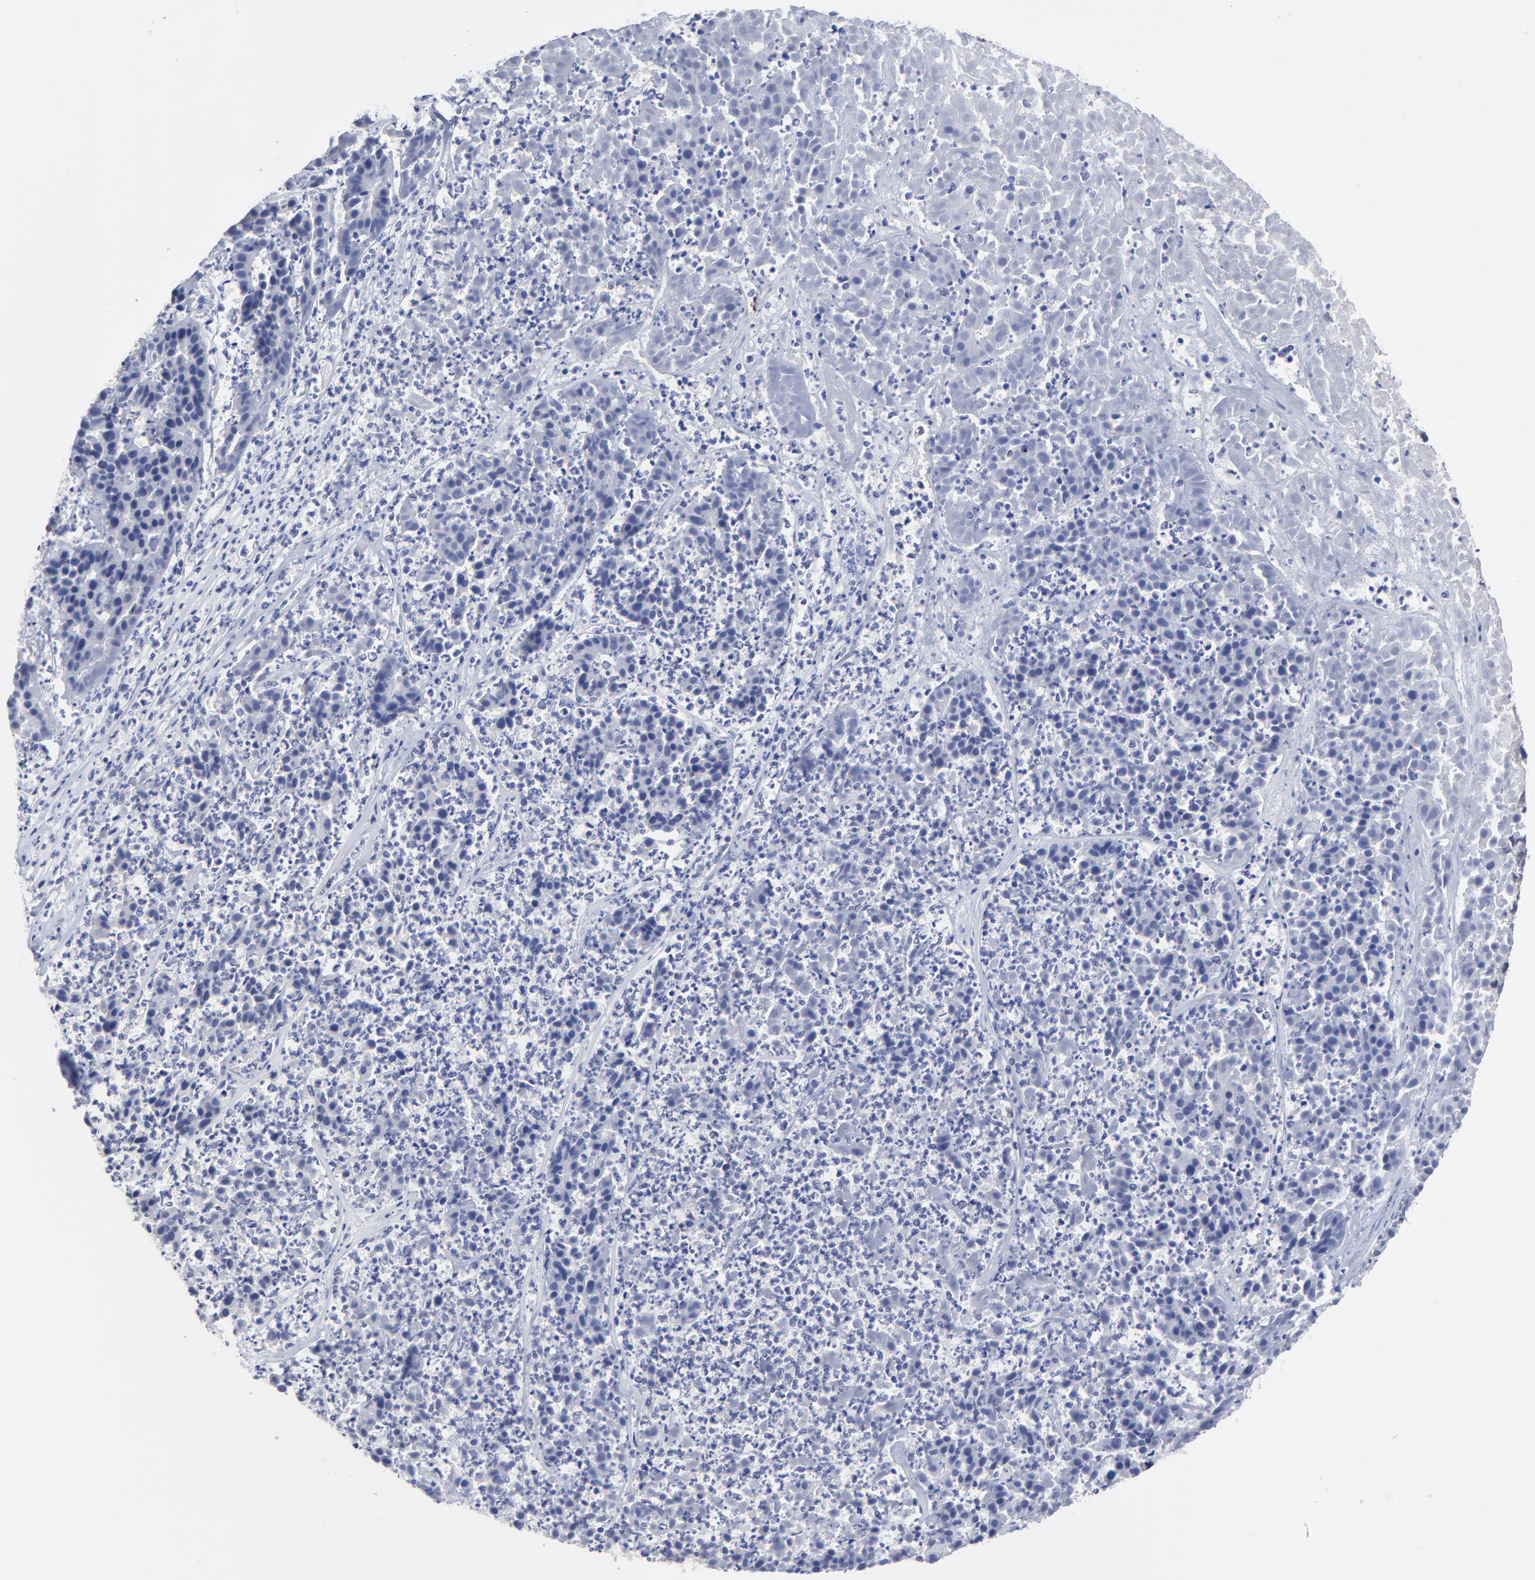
{"staining": {"intensity": "negative", "quantity": "none", "location": "none"}, "tissue": "pancreatic cancer", "cell_type": "Tumor cells", "image_type": "cancer", "snomed": [{"axis": "morphology", "description": "Adenocarcinoma, NOS"}, {"axis": "topography", "description": "Pancreas"}], "caption": "Immunohistochemistry image of neoplastic tissue: pancreatic cancer (adenocarcinoma) stained with DAB demonstrates no significant protein expression in tumor cells.", "gene": "FBXO8", "patient": {"sex": "male", "age": 50}}